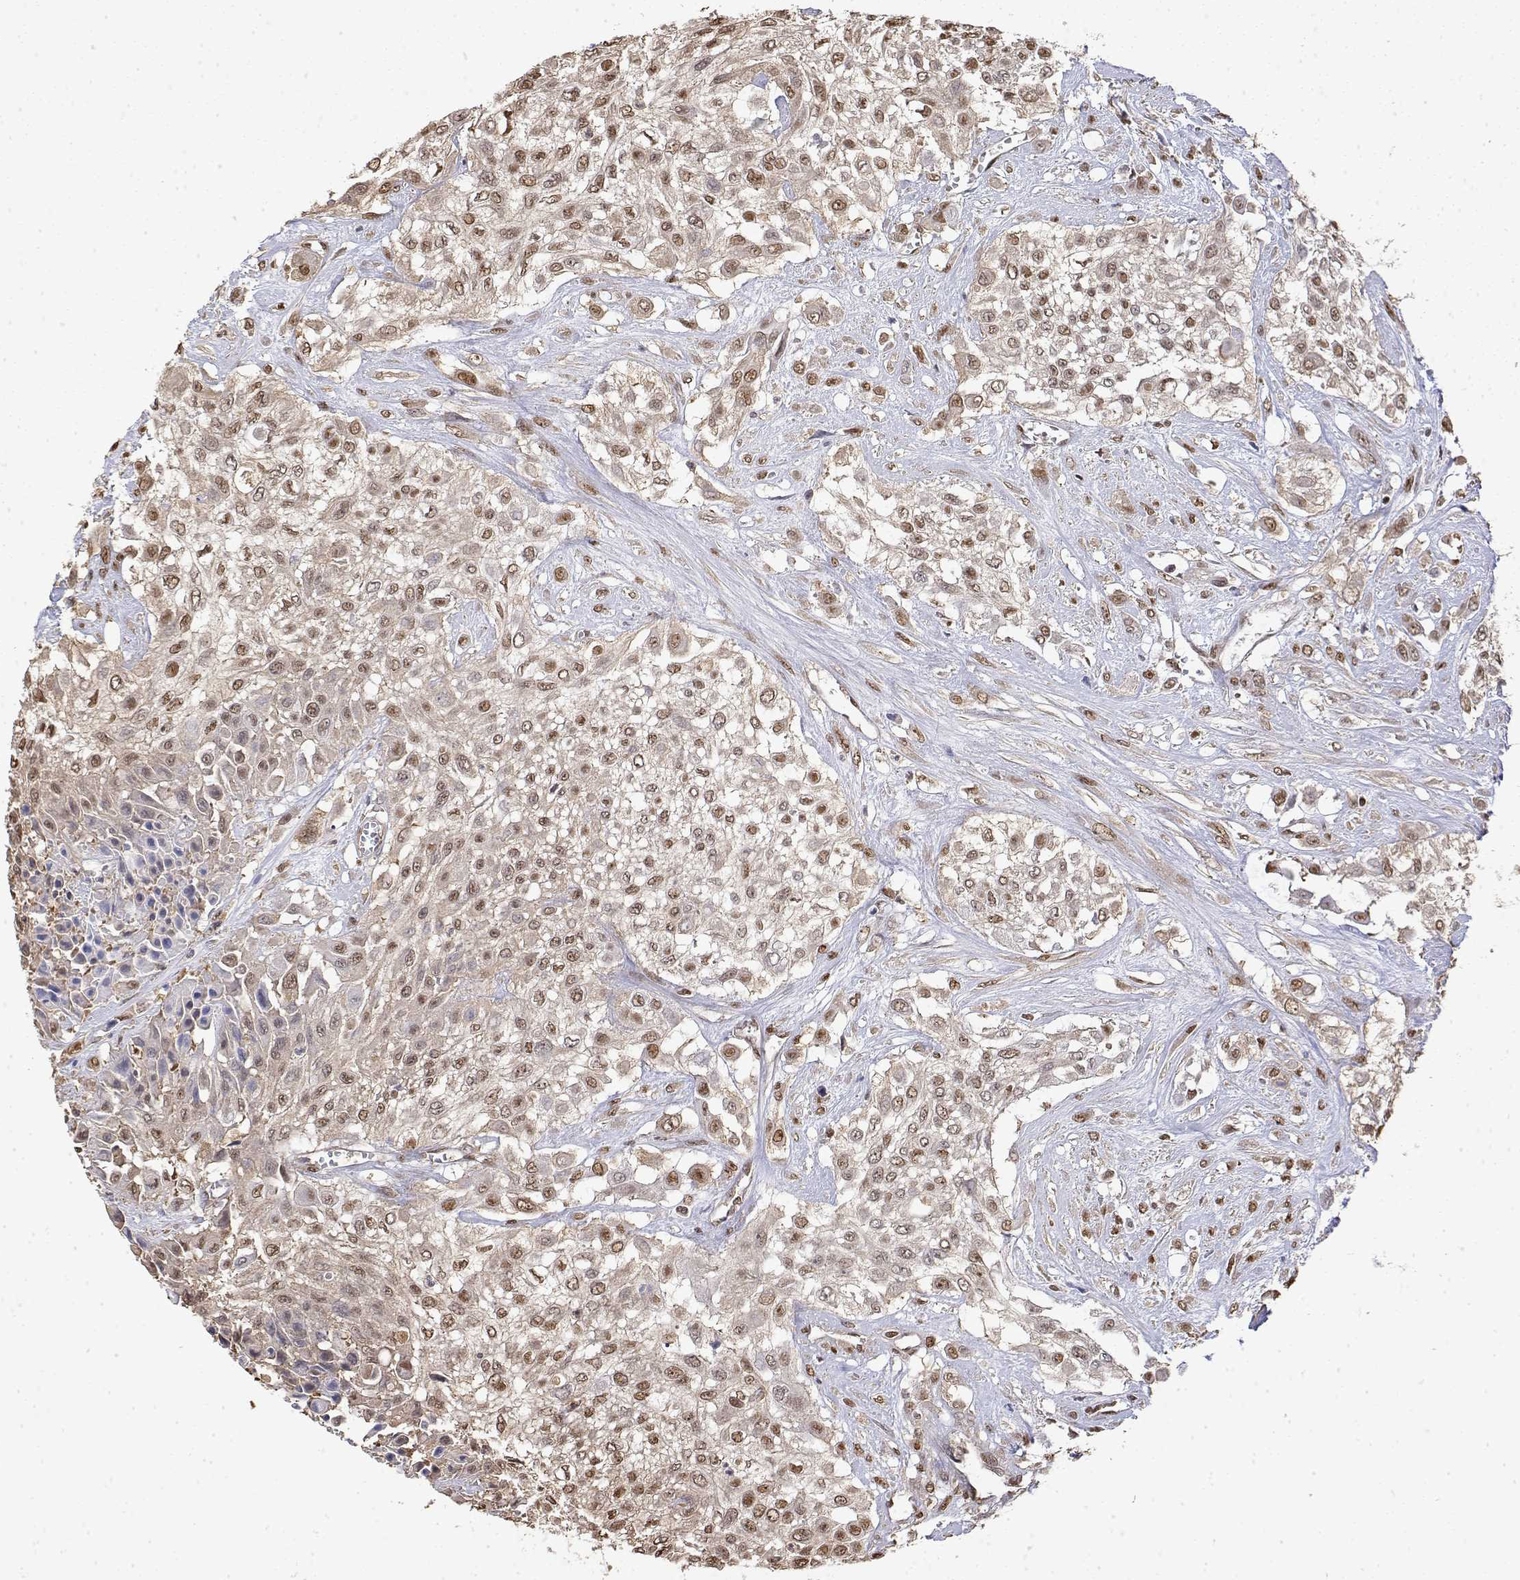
{"staining": {"intensity": "moderate", "quantity": ">75%", "location": "nuclear"}, "tissue": "urothelial cancer", "cell_type": "Tumor cells", "image_type": "cancer", "snomed": [{"axis": "morphology", "description": "Urothelial carcinoma, High grade"}, {"axis": "topography", "description": "Urinary bladder"}], "caption": "IHC staining of urothelial cancer, which reveals medium levels of moderate nuclear staining in about >75% of tumor cells indicating moderate nuclear protein positivity. The staining was performed using DAB (brown) for protein detection and nuclei were counterstained in hematoxylin (blue).", "gene": "TPI1", "patient": {"sex": "male", "age": 57}}